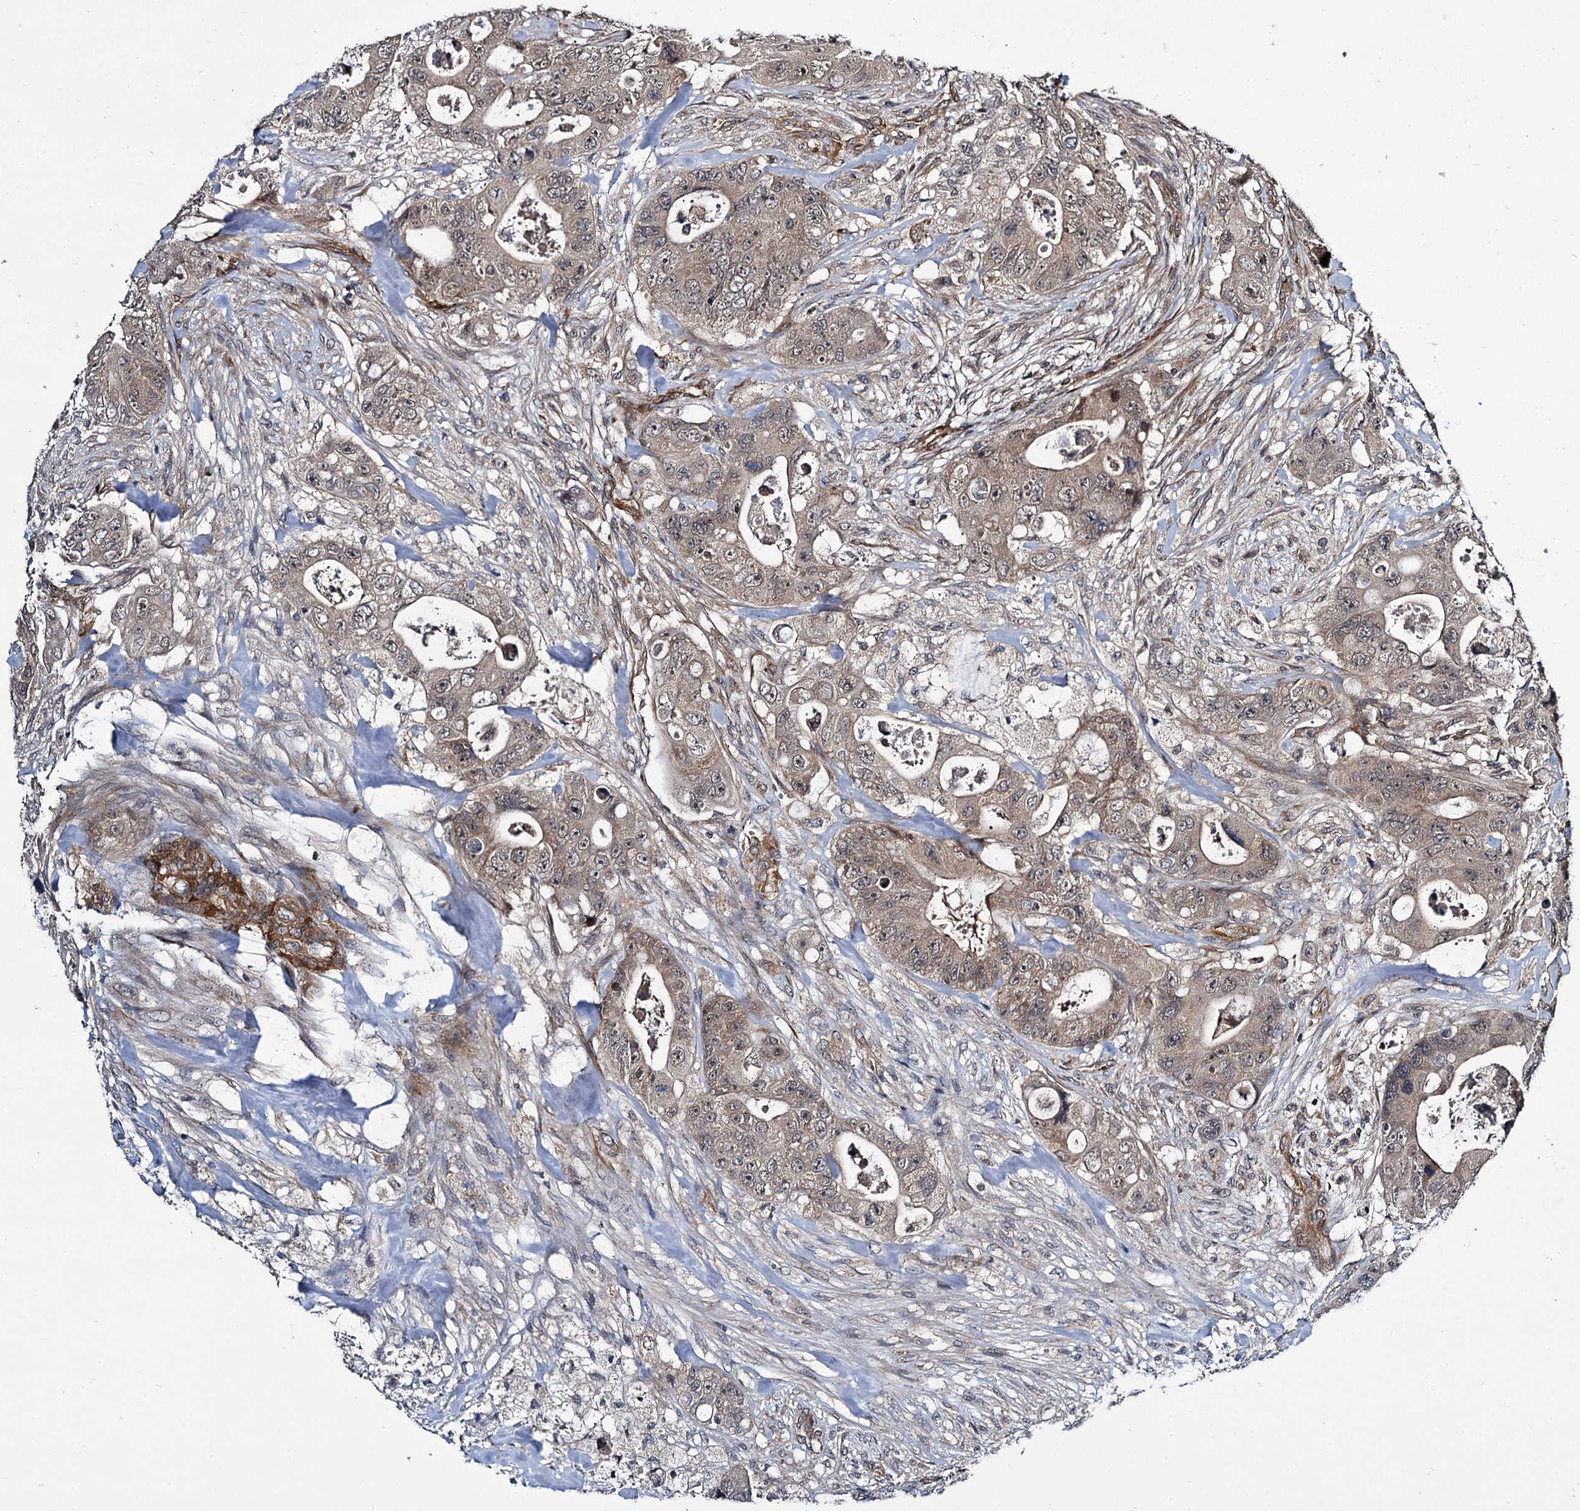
{"staining": {"intensity": "weak", "quantity": ">75%", "location": "cytoplasmic/membranous,nuclear"}, "tissue": "colorectal cancer", "cell_type": "Tumor cells", "image_type": "cancer", "snomed": [{"axis": "morphology", "description": "Adenocarcinoma, NOS"}, {"axis": "topography", "description": "Colon"}], "caption": "Immunohistochemical staining of adenocarcinoma (colorectal) reveals weak cytoplasmic/membranous and nuclear protein expression in about >75% of tumor cells. Immunohistochemistry stains the protein of interest in brown and the nuclei are stained blue.", "gene": "ARHGAP42", "patient": {"sex": "female", "age": 46}}